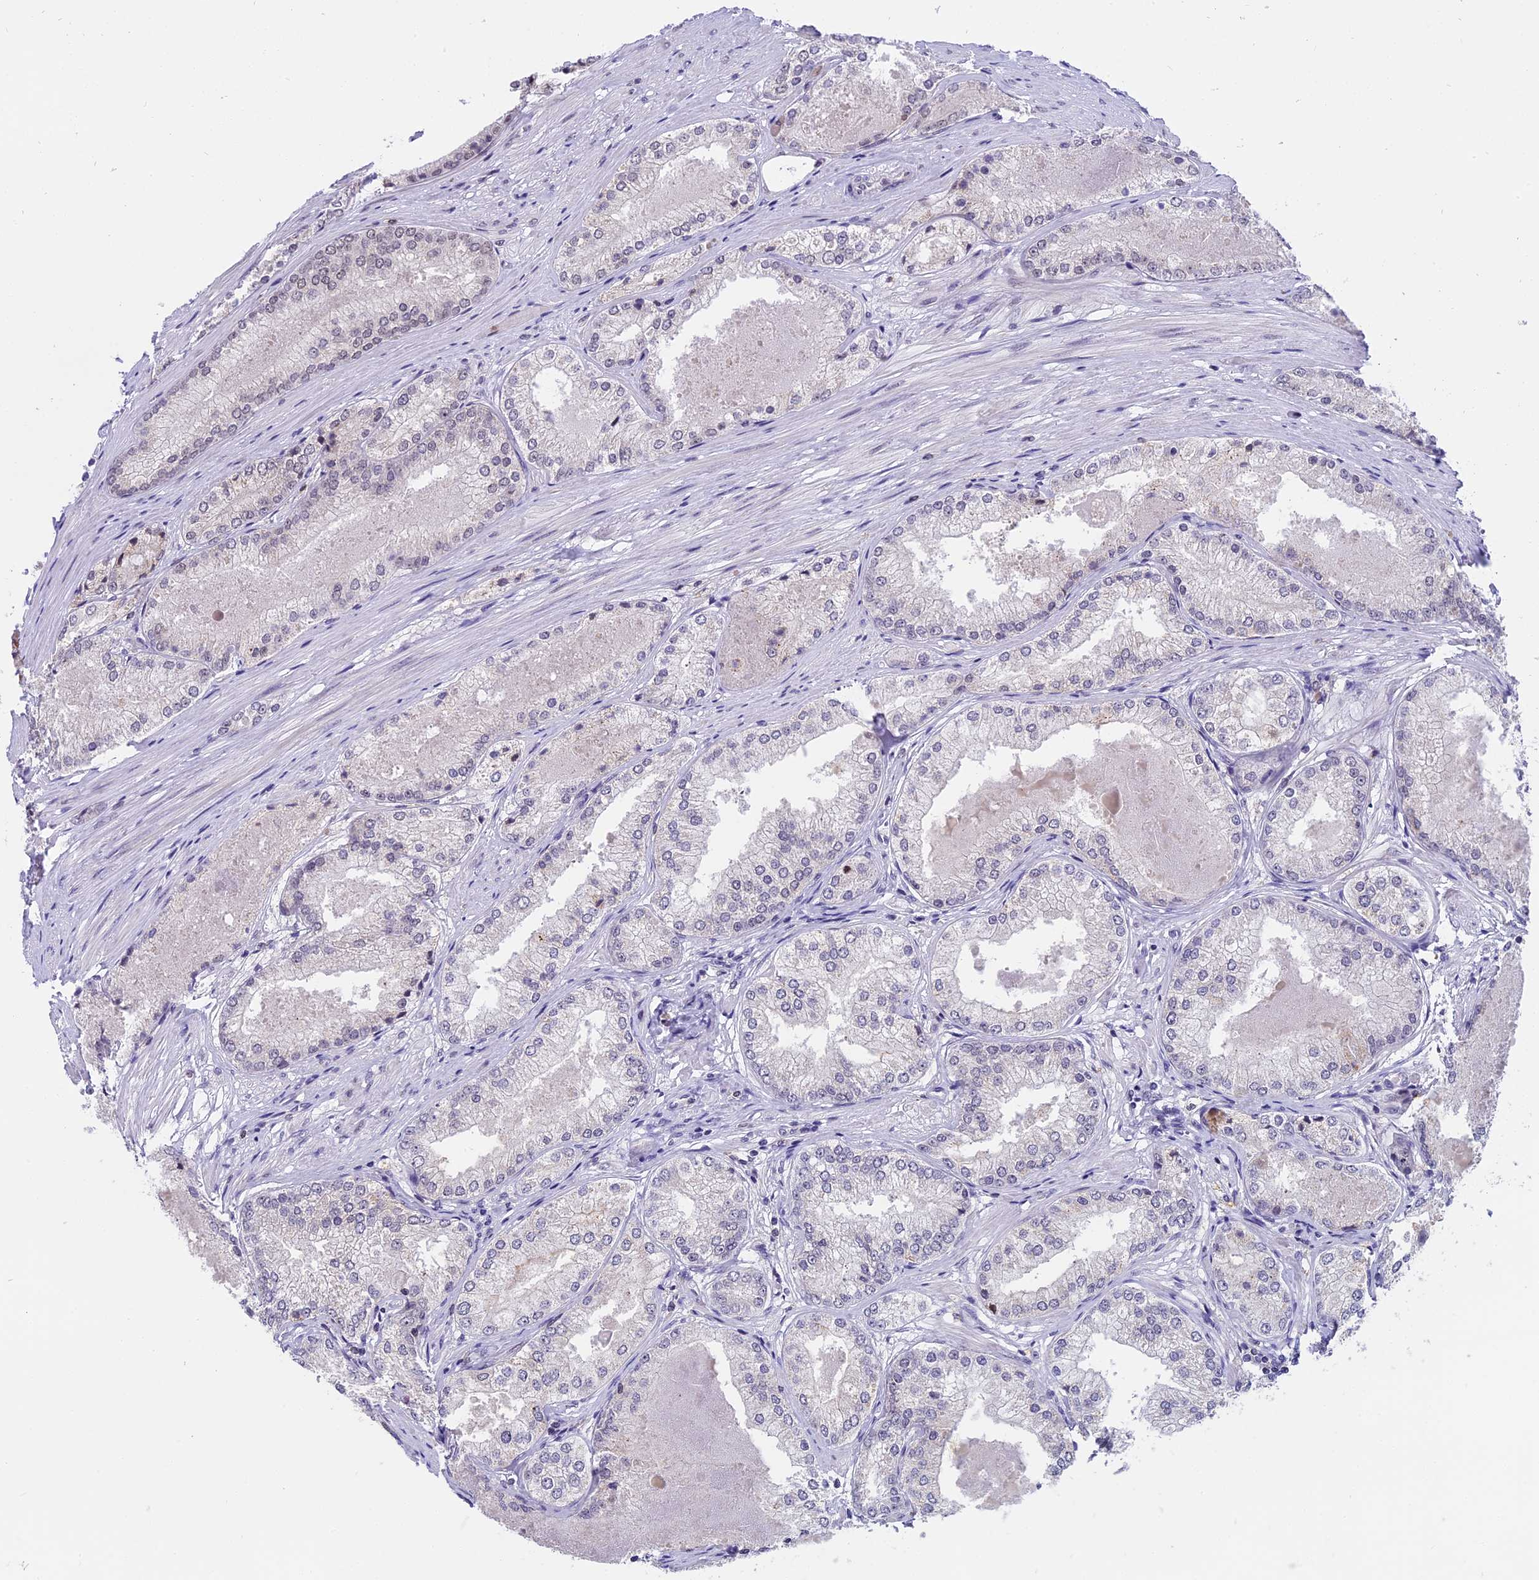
{"staining": {"intensity": "weak", "quantity": "<25%", "location": "nuclear"}, "tissue": "prostate cancer", "cell_type": "Tumor cells", "image_type": "cancer", "snomed": [{"axis": "morphology", "description": "Adenocarcinoma, Low grade"}, {"axis": "topography", "description": "Prostate"}], "caption": "Immunohistochemistry (IHC) photomicrograph of neoplastic tissue: human adenocarcinoma (low-grade) (prostate) stained with DAB displays no significant protein staining in tumor cells.", "gene": "TADA3", "patient": {"sex": "male", "age": 68}}